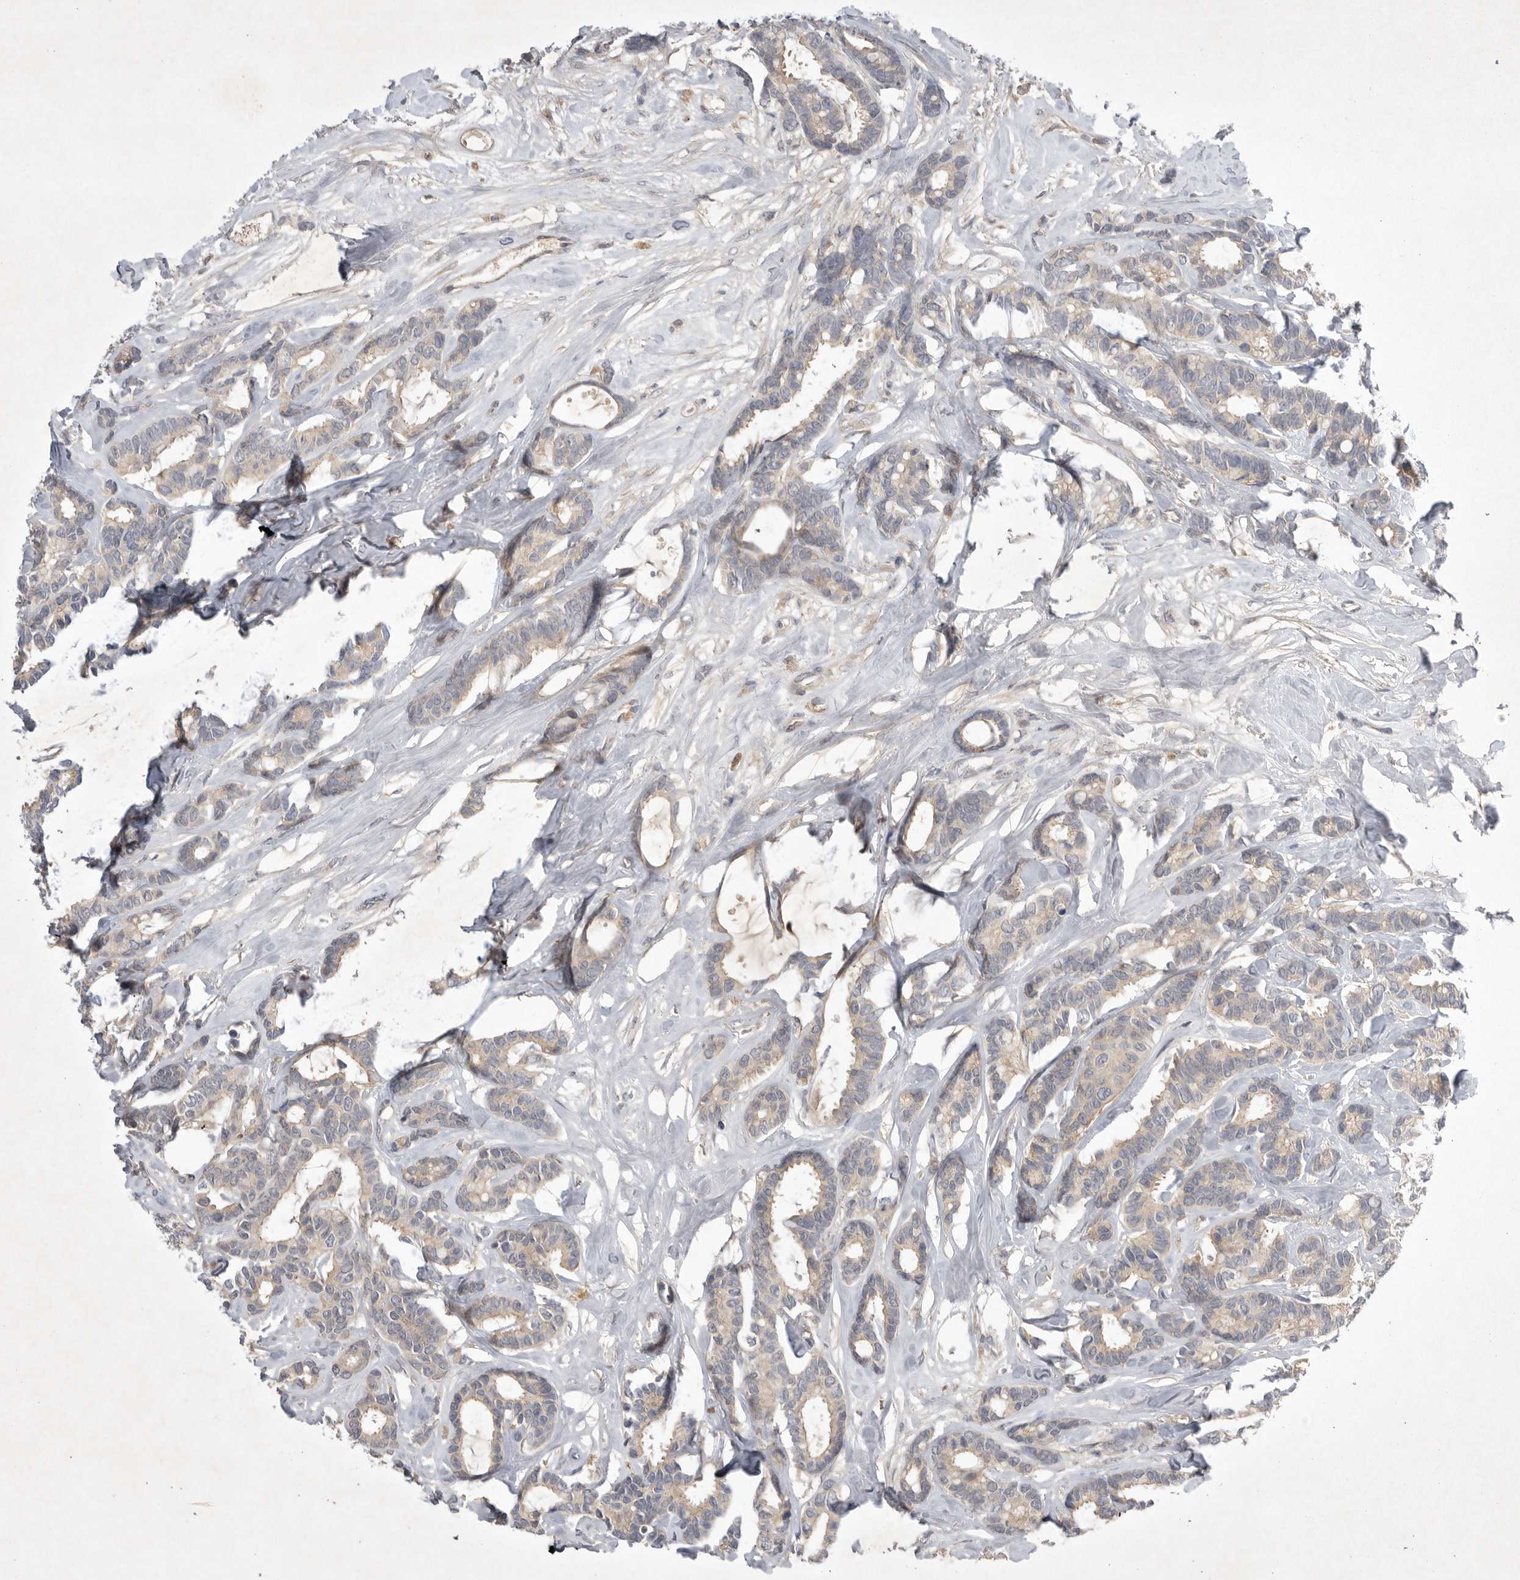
{"staining": {"intensity": "weak", "quantity": "<25%", "location": "cytoplasmic/membranous"}, "tissue": "breast cancer", "cell_type": "Tumor cells", "image_type": "cancer", "snomed": [{"axis": "morphology", "description": "Duct carcinoma"}, {"axis": "topography", "description": "Breast"}], "caption": "Tumor cells are negative for protein expression in human breast cancer.", "gene": "NRCAM", "patient": {"sex": "female", "age": 87}}